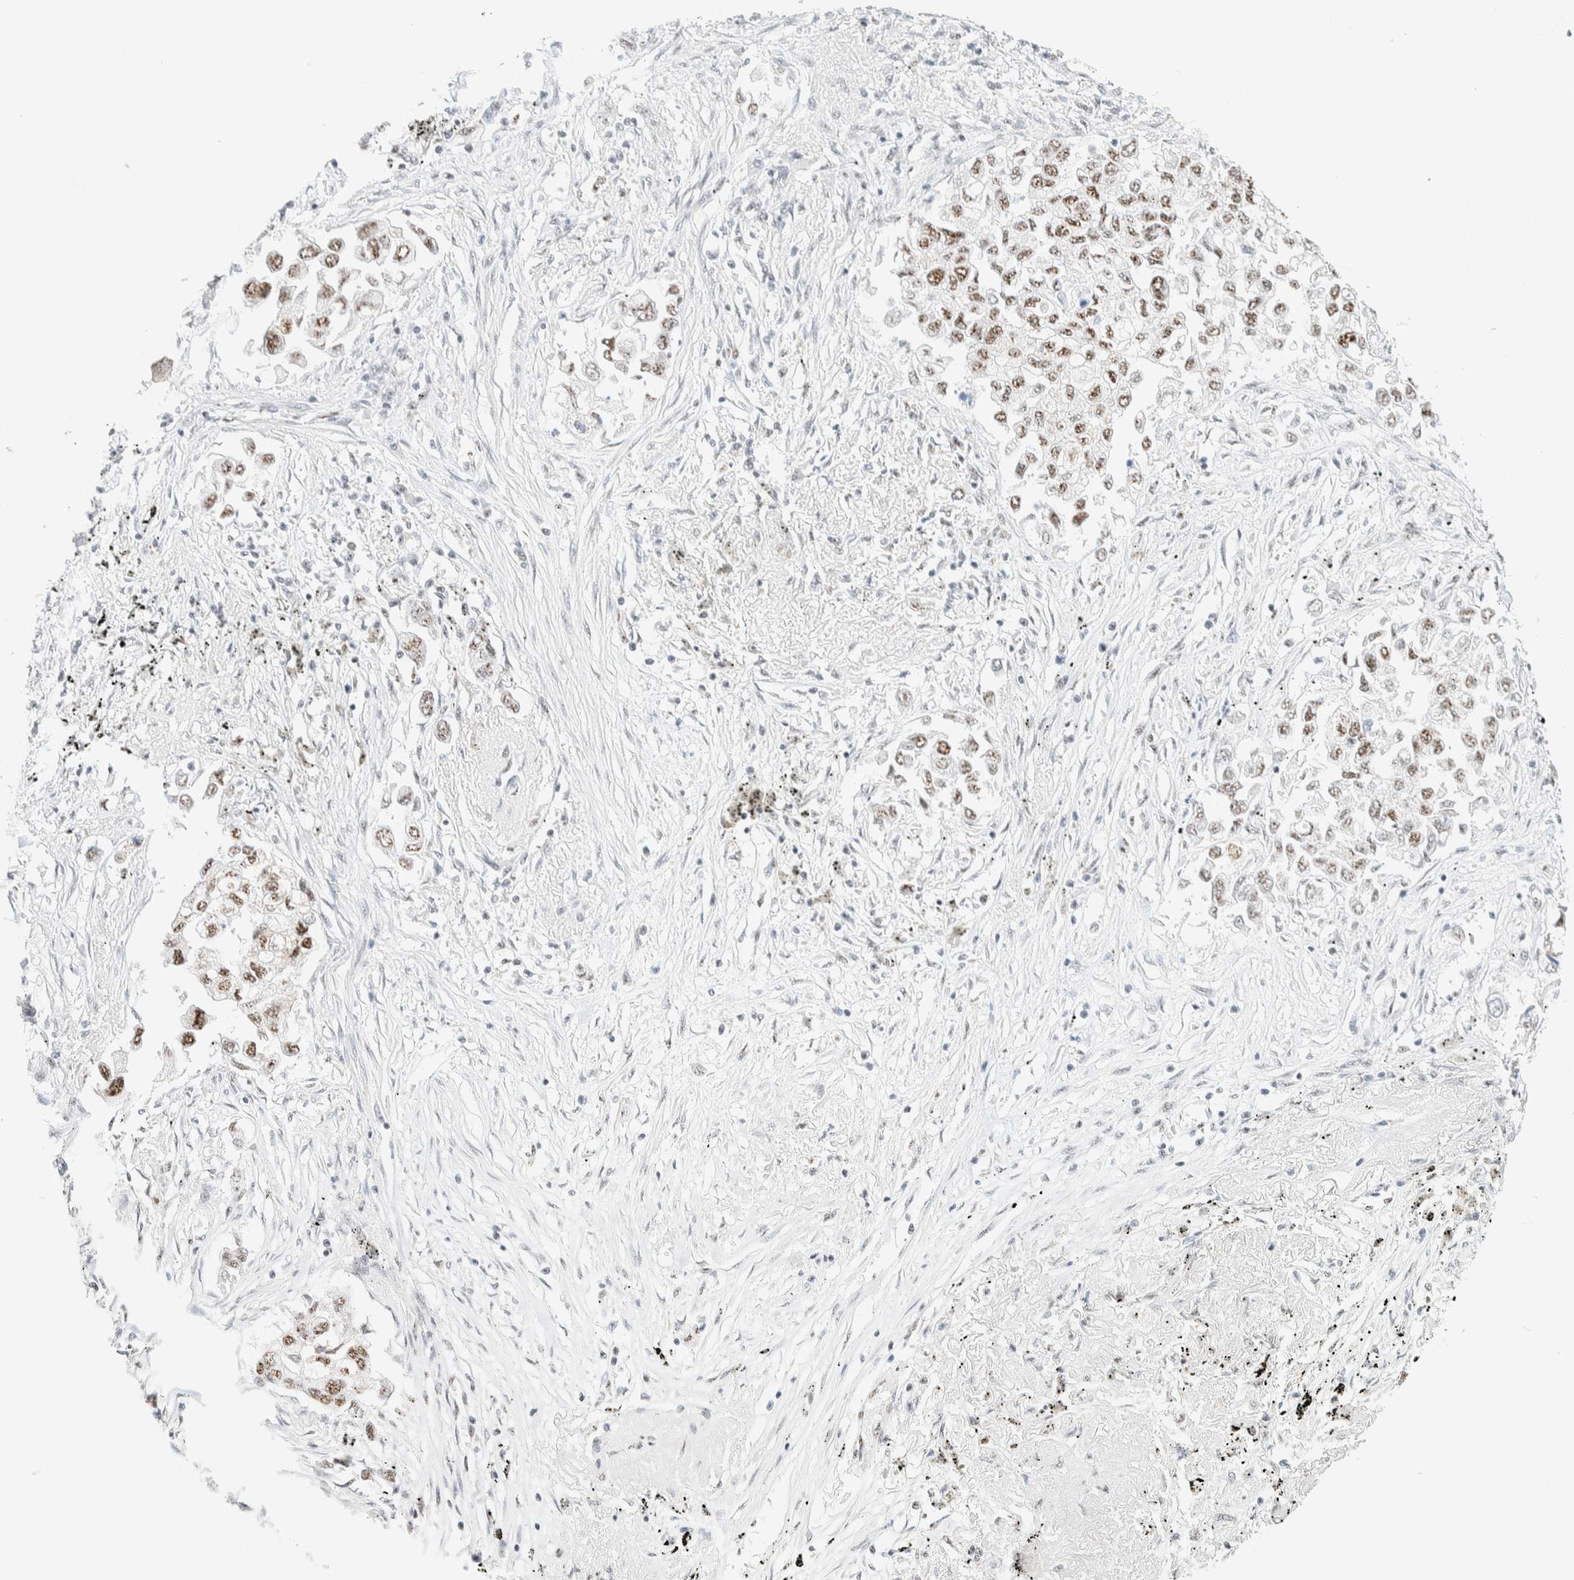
{"staining": {"intensity": "moderate", "quantity": "25%-75%", "location": "nuclear"}, "tissue": "lung cancer", "cell_type": "Tumor cells", "image_type": "cancer", "snomed": [{"axis": "morphology", "description": "Inflammation, NOS"}, {"axis": "morphology", "description": "Adenocarcinoma, NOS"}, {"axis": "topography", "description": "Lung"}], "caption": "Lung cancer tissue displays moderate nuclear expression in approximately 25%-75% of tumor cells, visualized by immunohistochemistry.", "gene": "SON", "patient": {"sex": "male", "age": 63}}